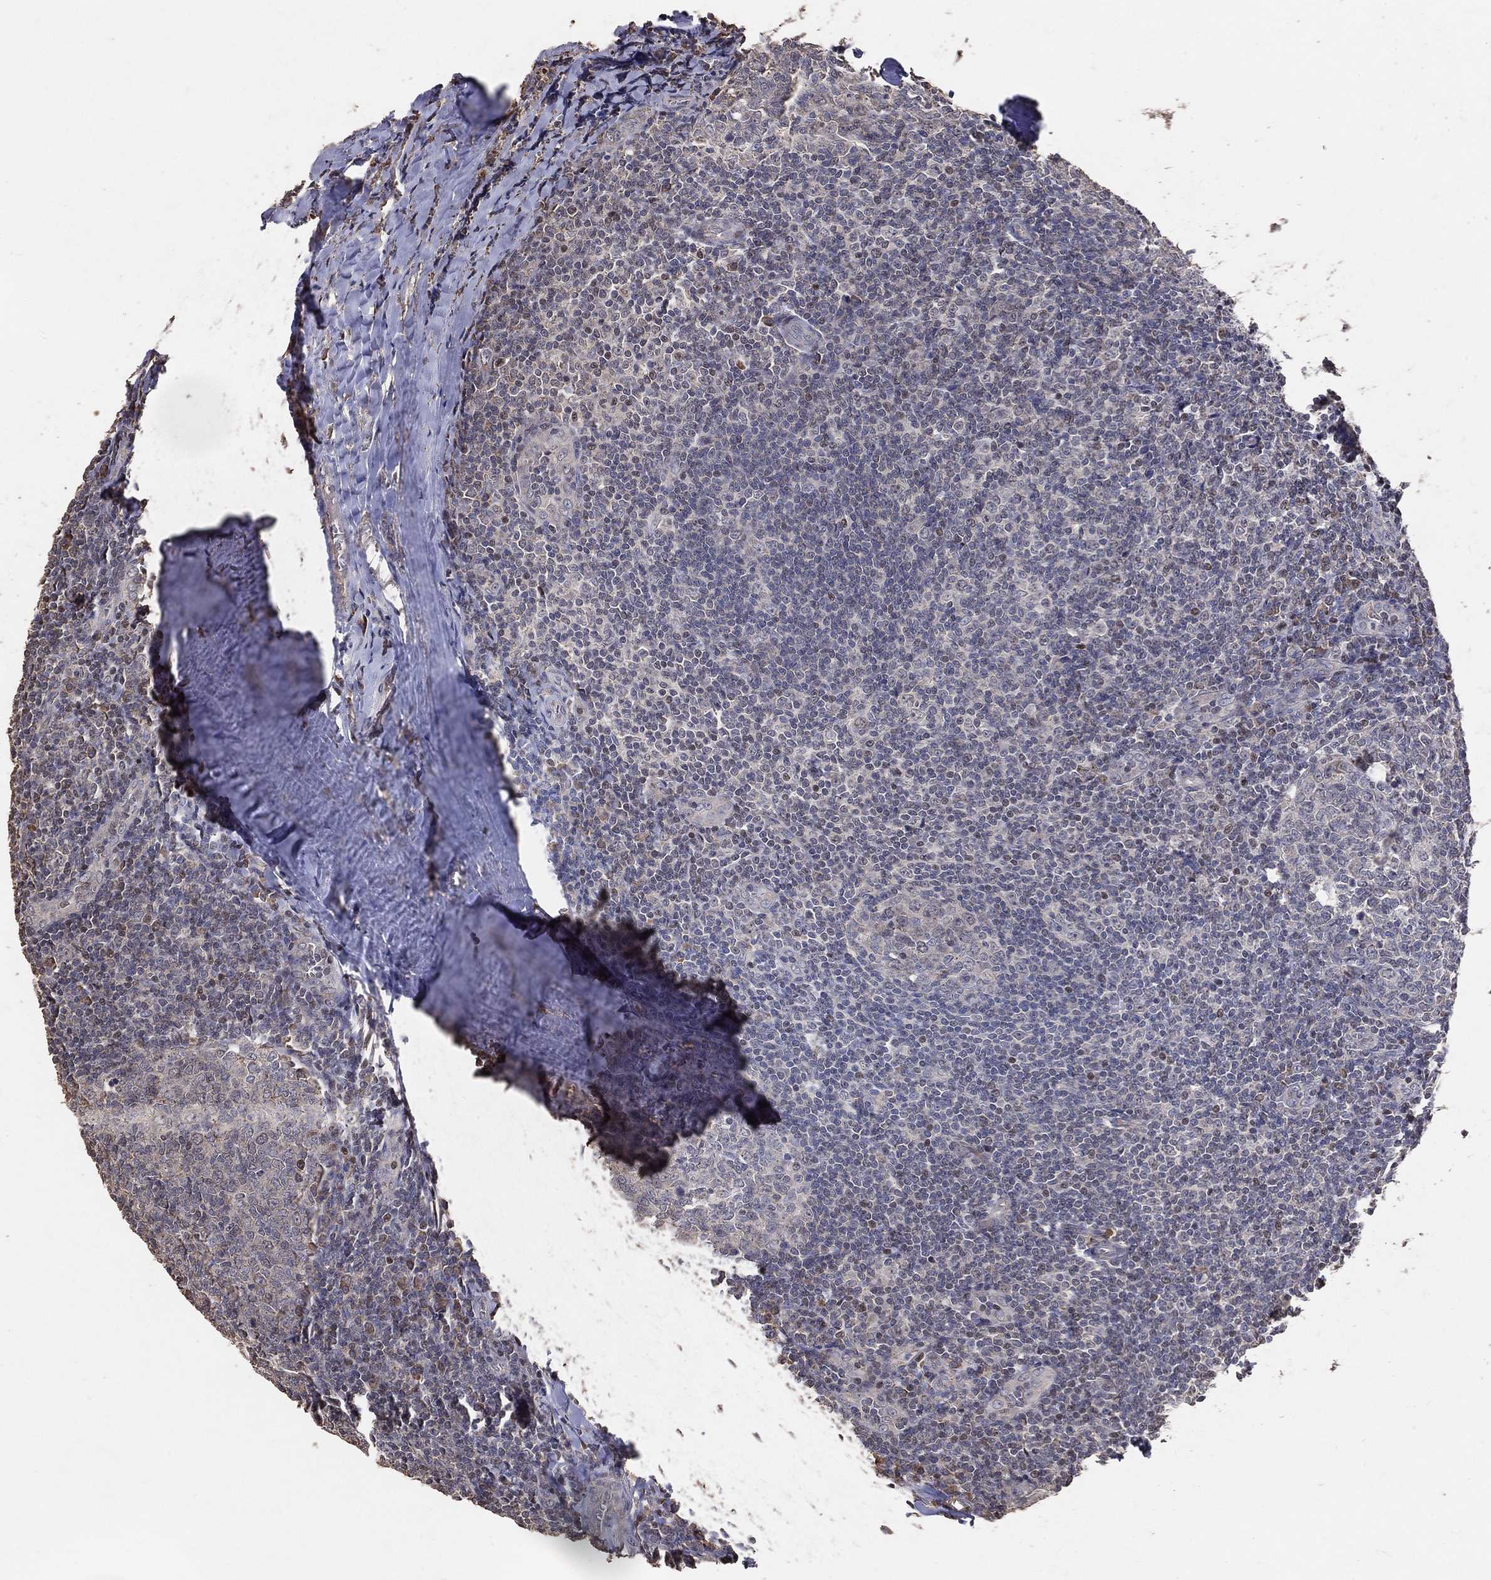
{"staining": {"intensity": "negative", "quantity": "none", "location": "none"}, "tissue": "tonsil", "cell_type": "Germinal center cells", "image_type": "normal", "snomed": [{"axis": "morphology", "description": "Normal tissue, NOS"}, {"axis": "topography", "description": "Tonsil"}], "caption": "High power microscopy image of an immunohistochemistry photomicrograph of benign tonsil, revealing no significant staining in germinal center cells.", "gene": "LY6K", "patient": {"sex": "male", "age": 20}}